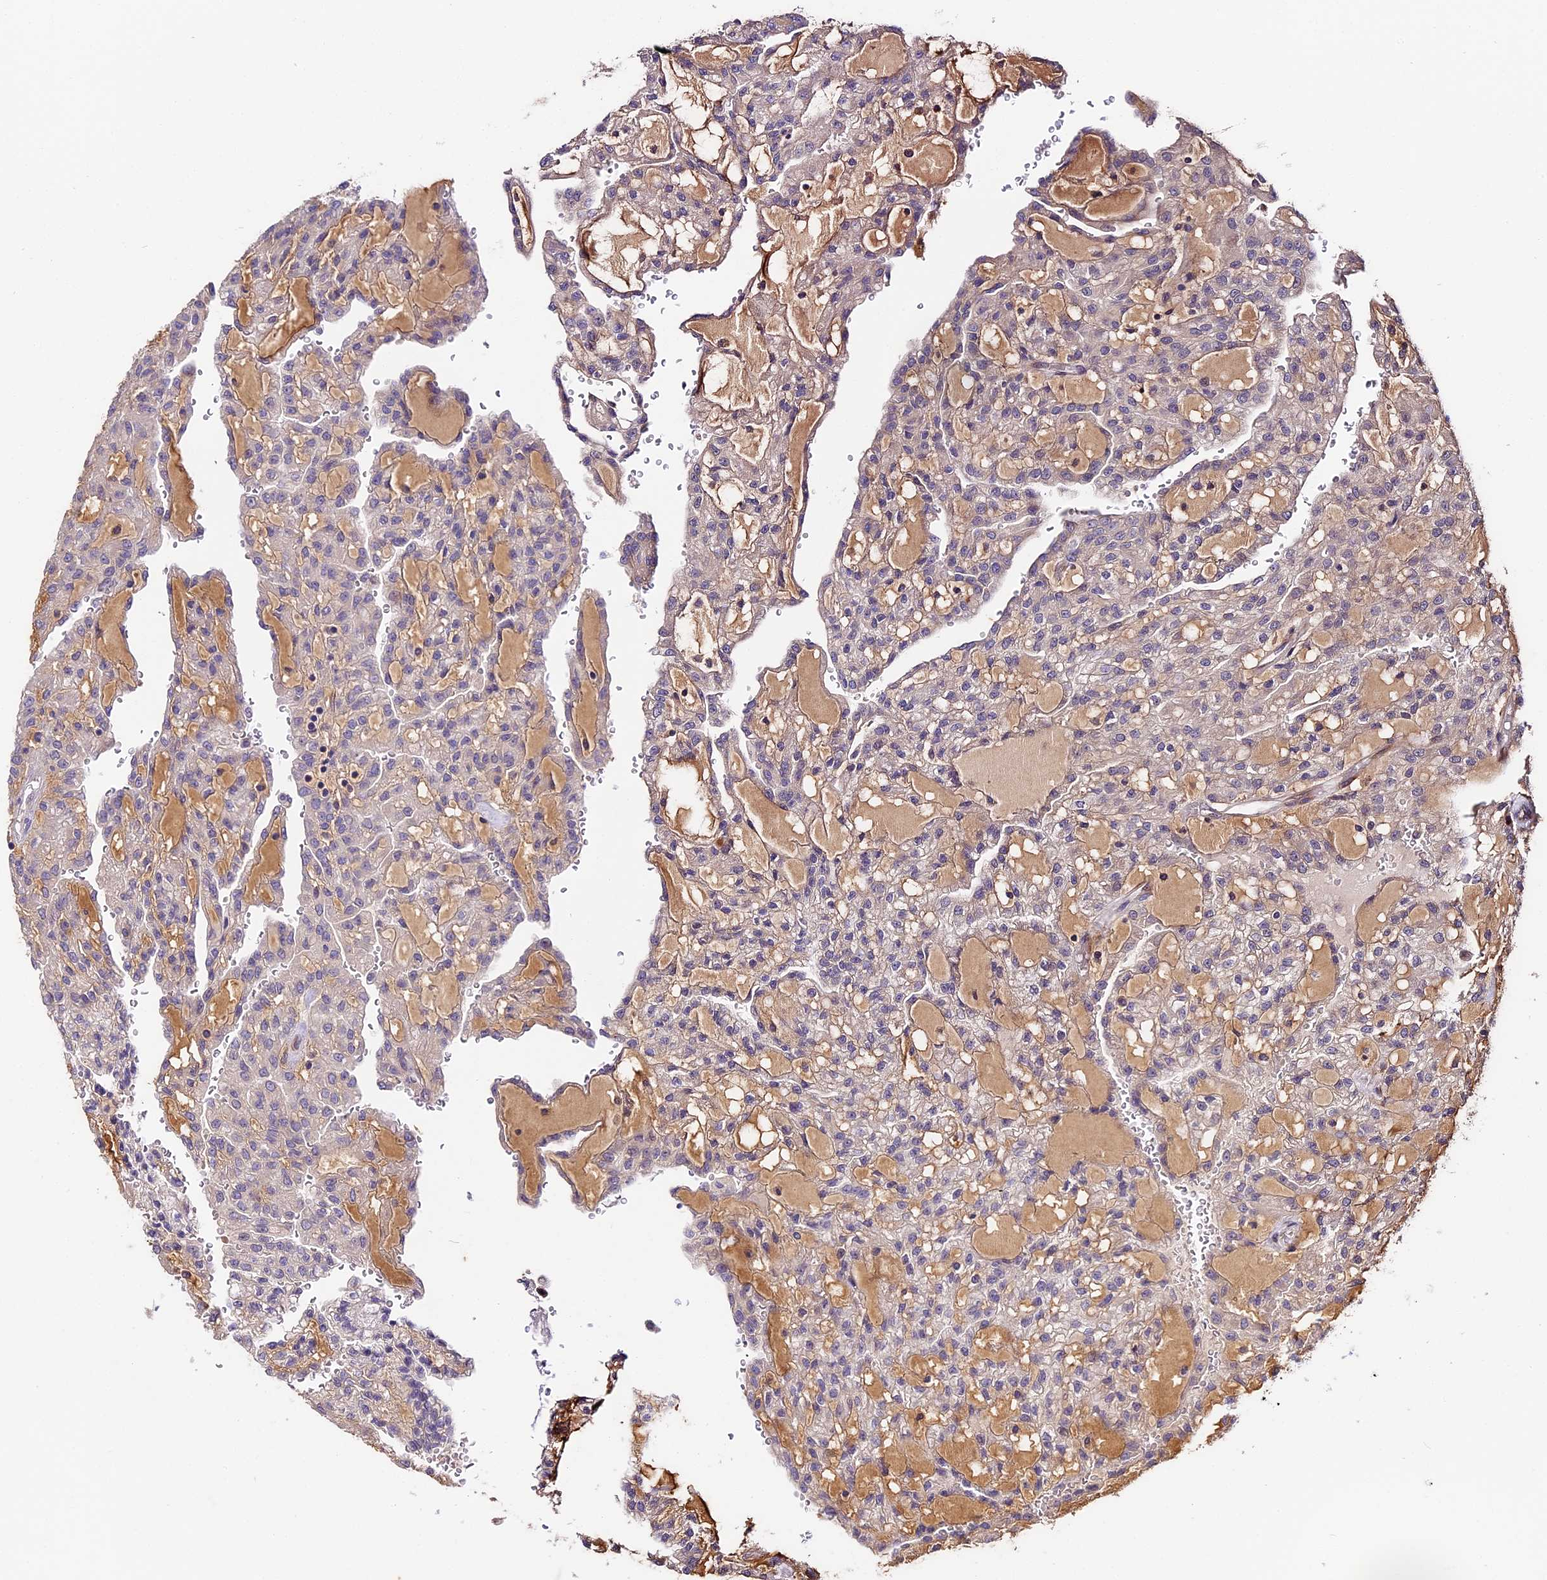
{"staining": {"intensity": "weak", "quantity": "<25%", "location": "cytoplasmic/membranous"}, "tissue": "renal cancer", "cell_type": "Tumor cells", "image_type": "cancer", "snomed": [{"axis": "morphology", "description": "Adenocarcinoma, NOS"}, {"axis": "topography", "description": "Kidney"}], "caption": "Immunohistochemistry photomicrograph of neoplastic tissue: renal adenocarcinoma stained with DAB exhibits no significant protein expression in tumor cells. (Immunohistochemistry (ihc), brightfield microscopy, high magnification).", "gene": "BSCL2", "patient": {"sex": "male", "age": 63}}